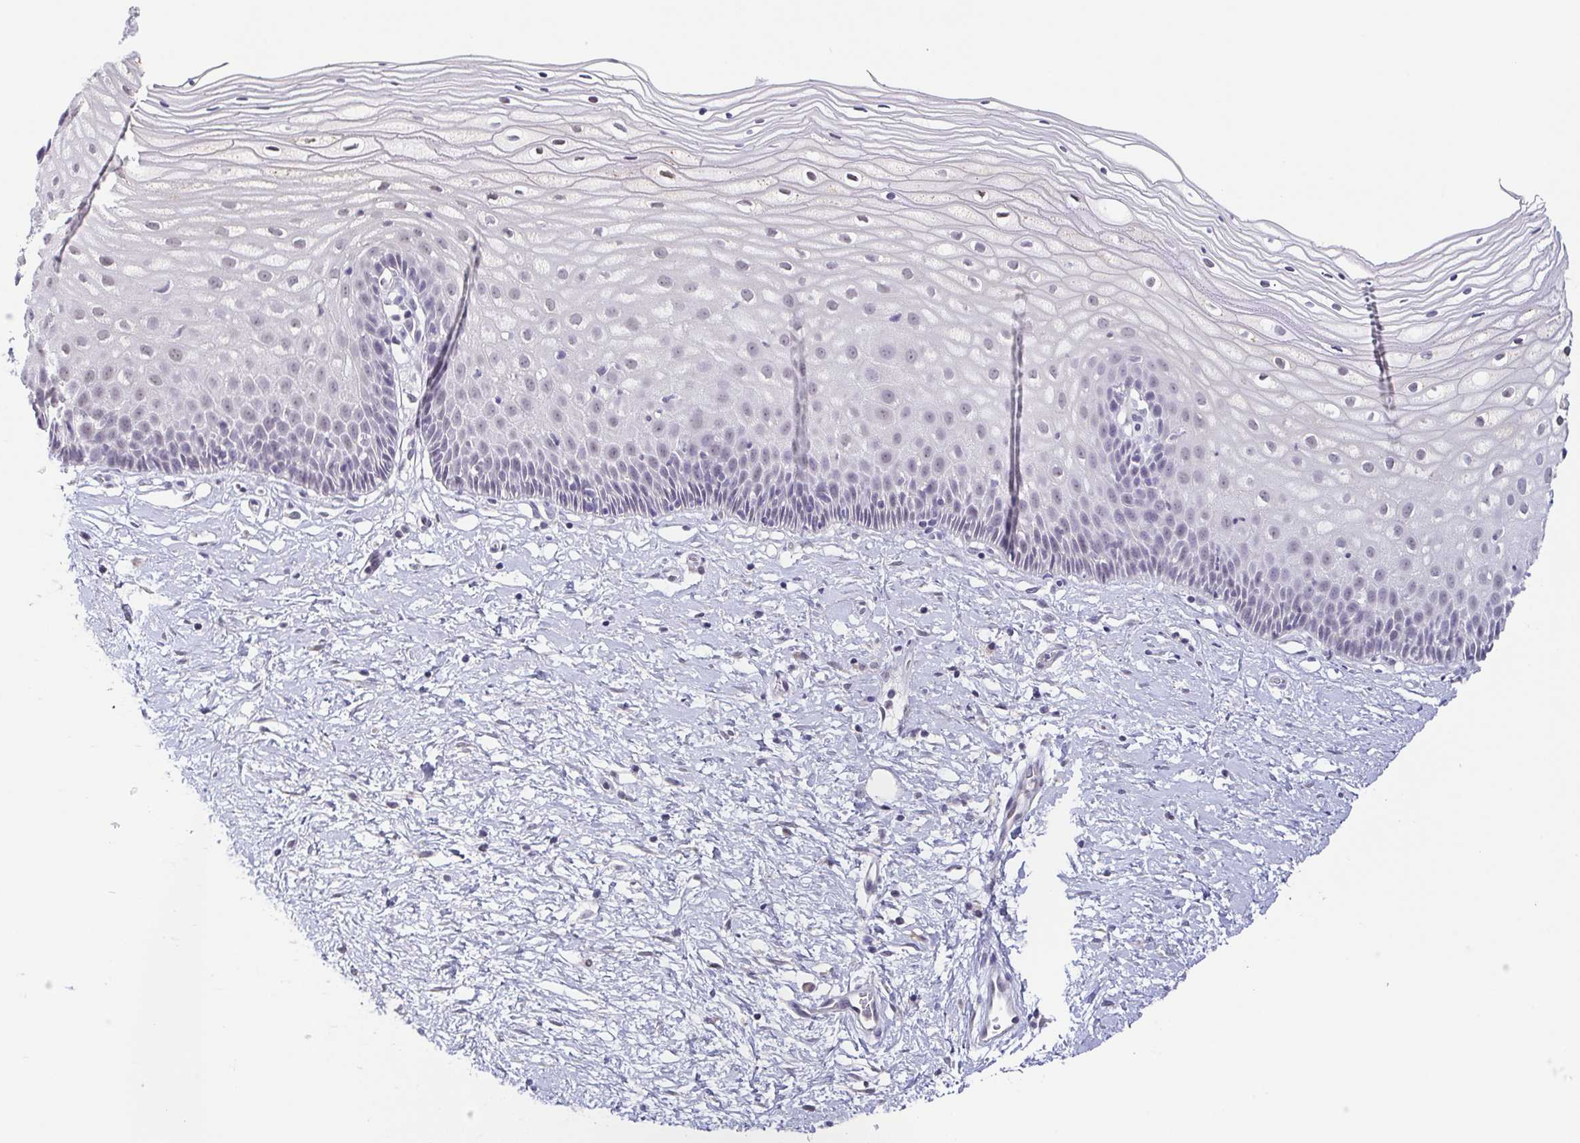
{"staining": {"intensity": "negative", "quantity": "none", "location": "none"}, "tissue": "cervix", "cell_type": "Glandular cells", "image_type": "normal", "snomed": [{"axis": "morphology", "description": "Normal tissue, NOS"}, {"axis": "topography", "description": "Cervix"}], "caption": "Immunohistochemical staining of normal cervix exhibits no significant positivity in glandular cells.", "gene": "NEFH", "patient": {"sex": "female", "age": 36}}